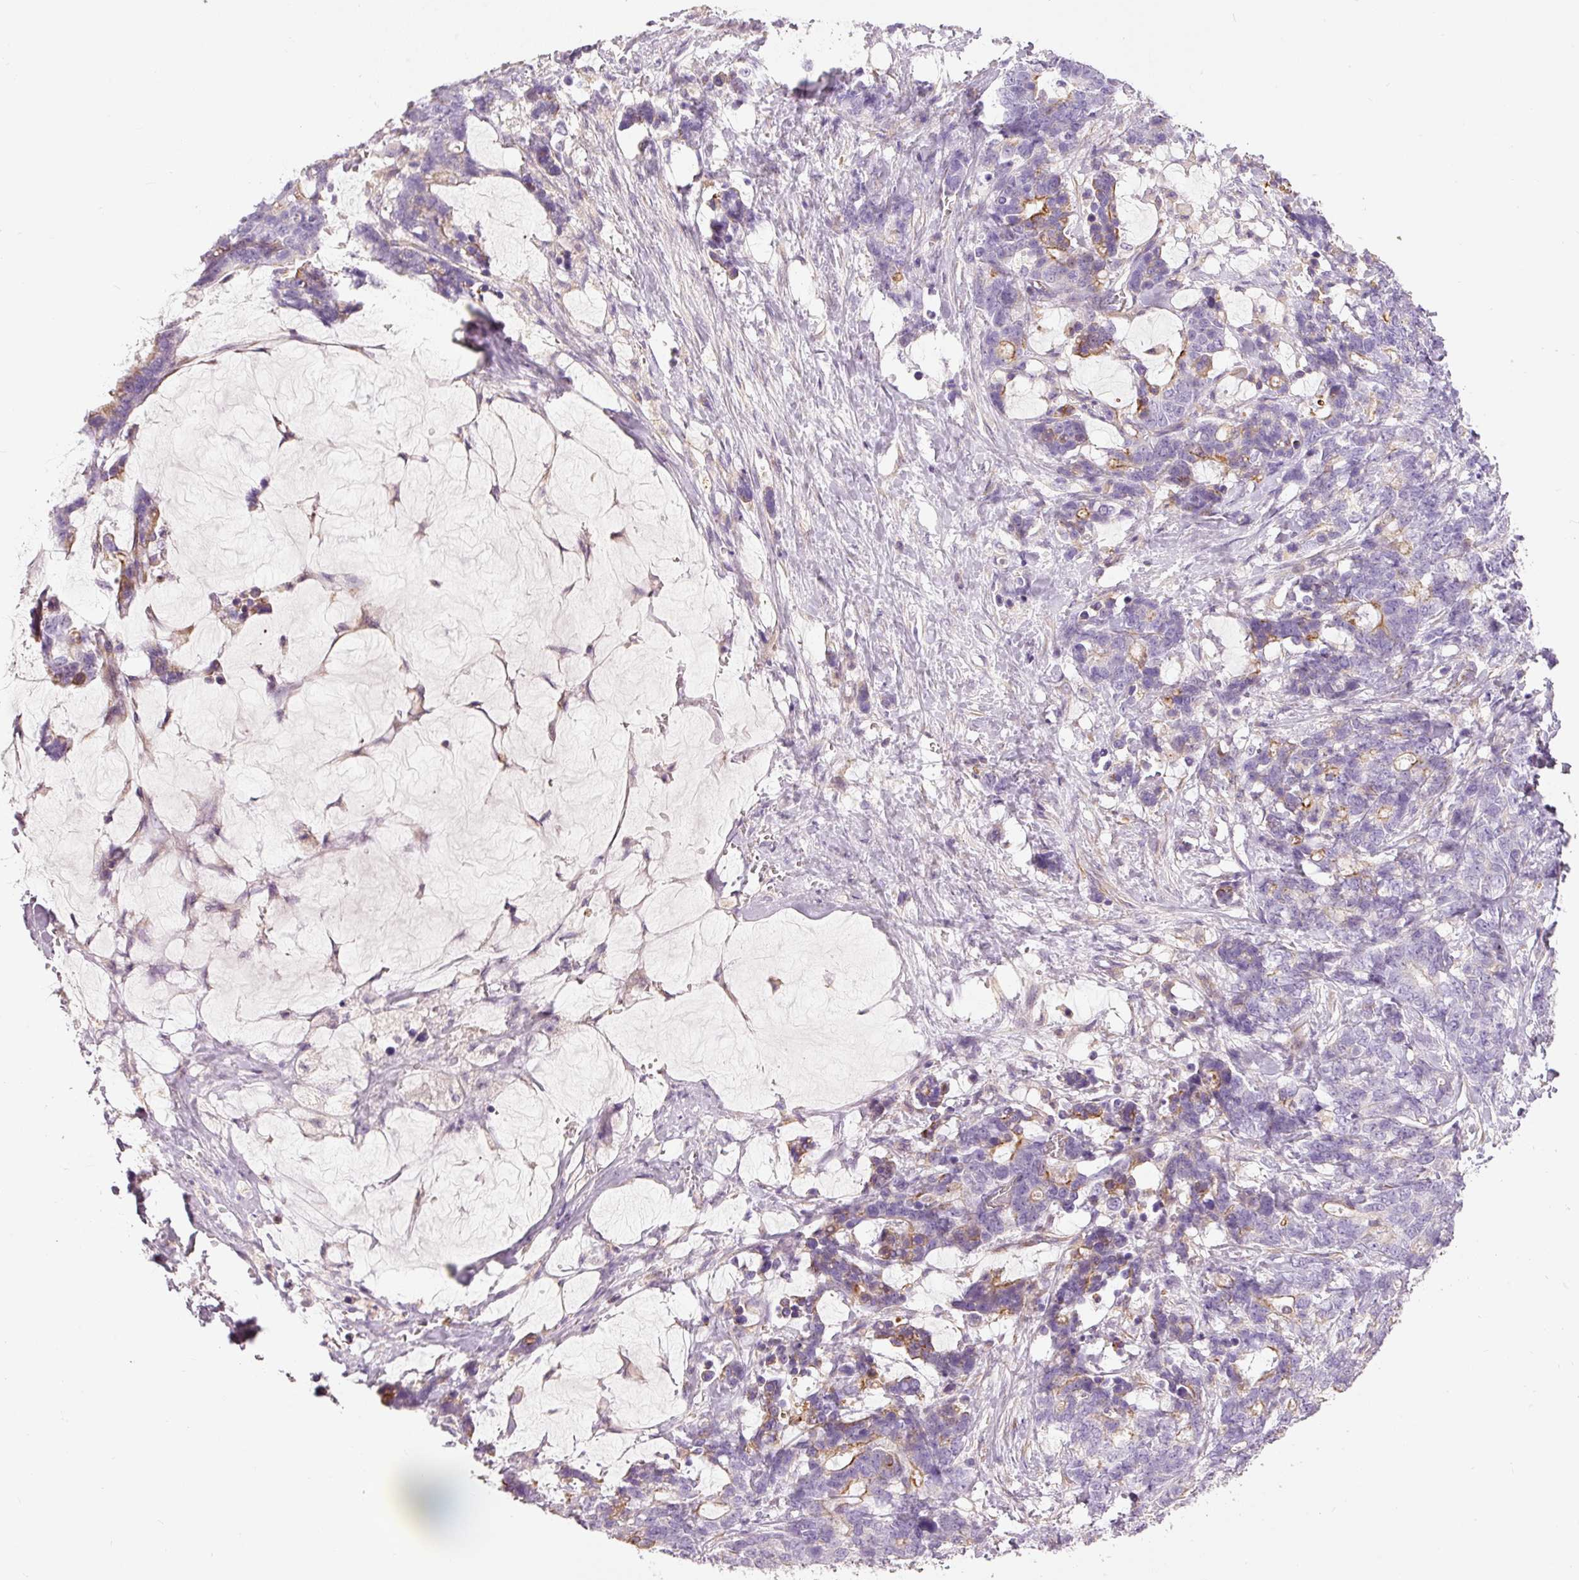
{"staining": {"intensity": "moderate", "quantity": "25%-75%", "location": "cytoplasmic/membranous"}, "tissue": "stomach cancer", "cell_type": "Tumor cells", "image_type": "cancer", "snomed": [{"axis": "morphology", "description": "Normal tissue, NOS"}, {"axis": "morphology", "description": "Adenocarcinoma, NOS"}, {"axis": "topography", "description": "Stomach"}], "caption": "Brown immunohistochemical staining in stomach adenocarcinoma exhibits moderate cytoplasmic/membranous expression in about 25%-75% of tumor cells.", "gene": "OSR2", "patient": {"sex": "female", "age": 64}}